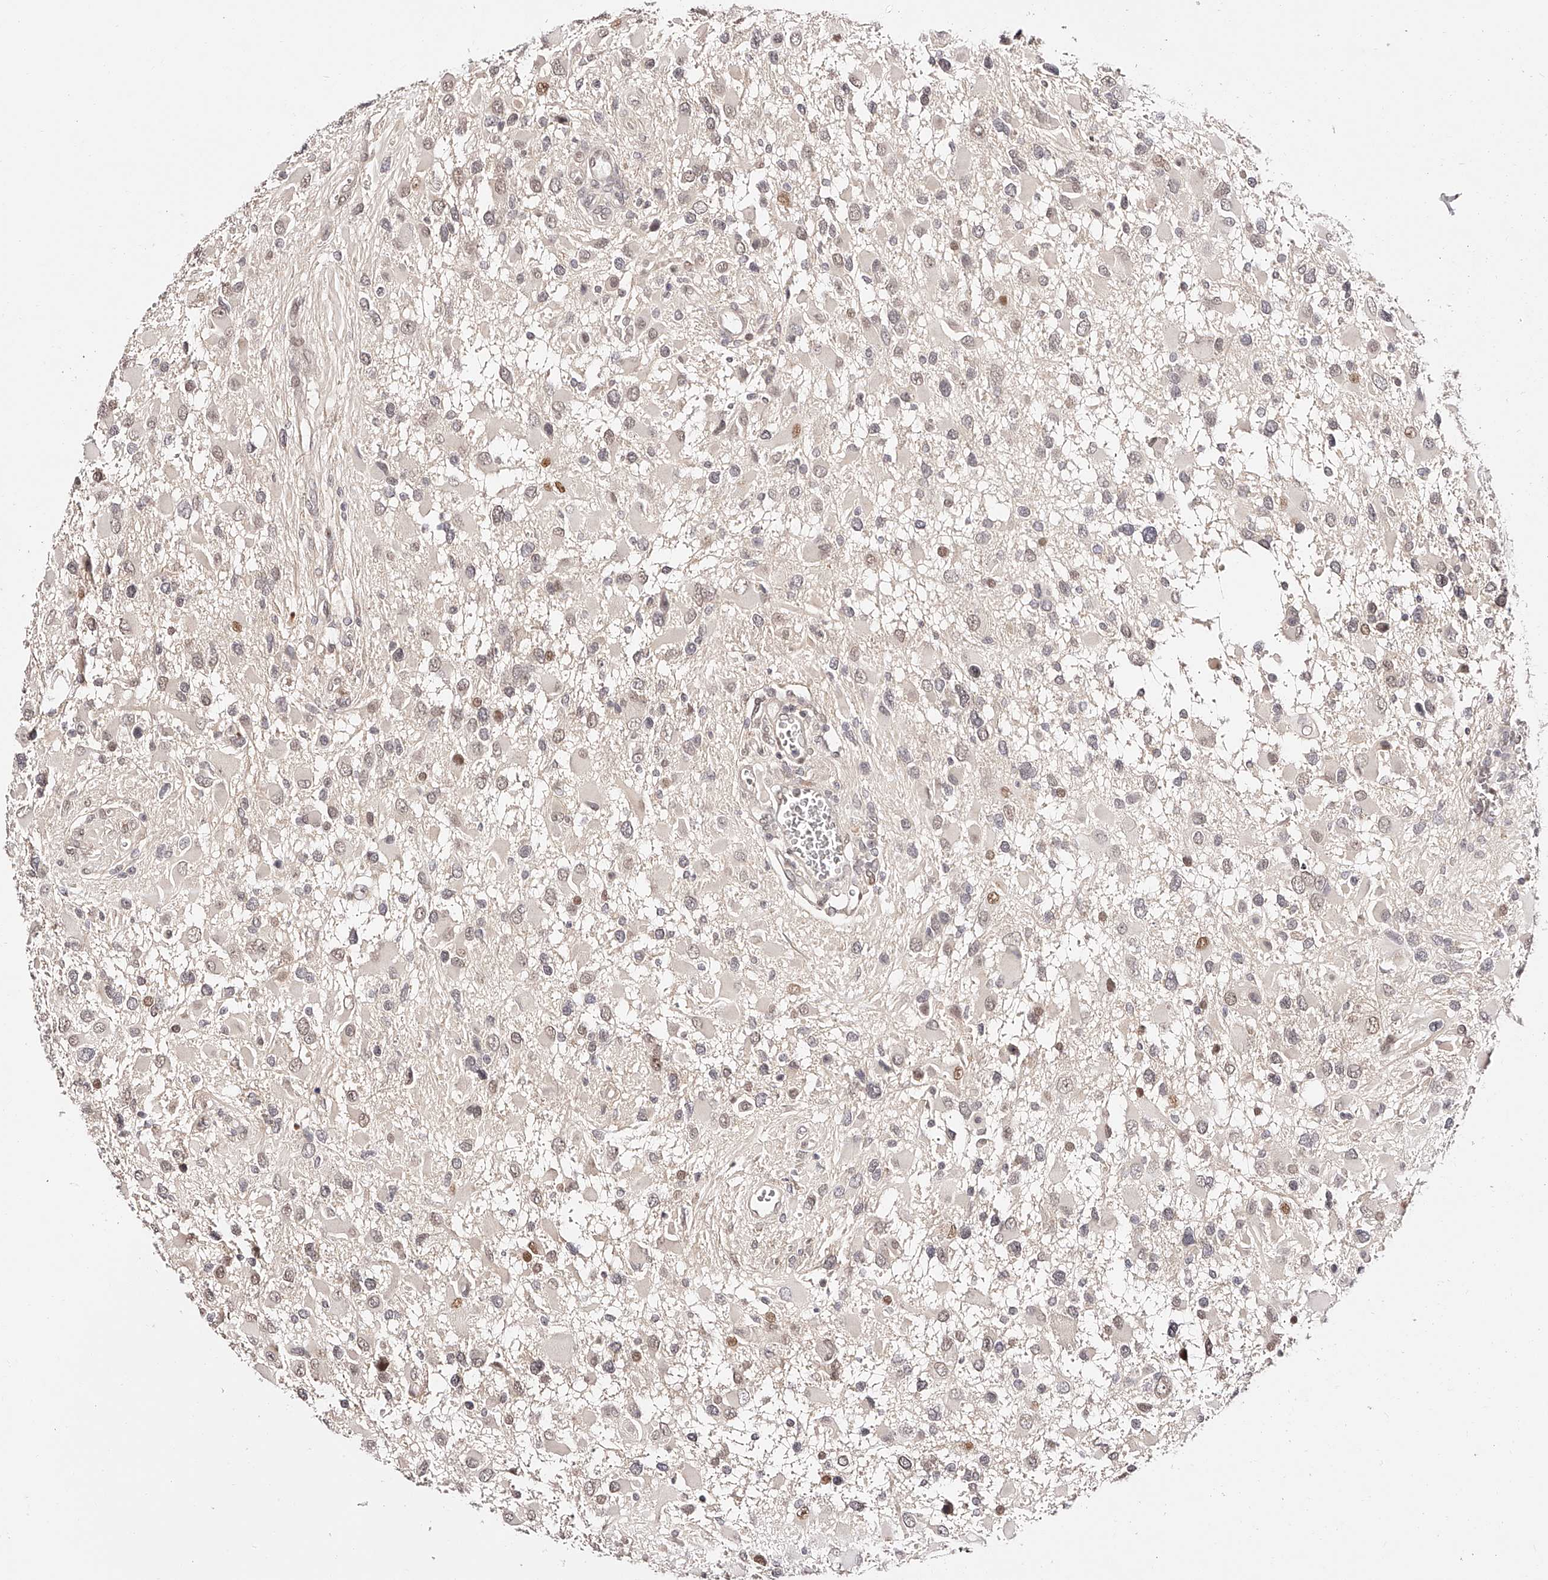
{"staining": {"intensity": "moderate", "quantity": "<25%", "location": "nuclear"}, "tissue": "glioma", "cell_type": "Tumor cells", "image_type": "cancer", "snomed": [{"axis": "morphology", "description": "Glioma, malignant, High grade"}, {"axis": "topography", "description": "Brain"}], "caption": "Protein expression analysis of human malignant glioma (high-grade) reveals moderate nuclear expression in about <25% of tumor cells. (Stains: DAB (3,3'-diaminobenzidine) in brown, nuclei in blue, Microscopy: brightfield microscopy at high magnification).", "gene": "USF3", "patient": {"sex": "male", "age": 53}}